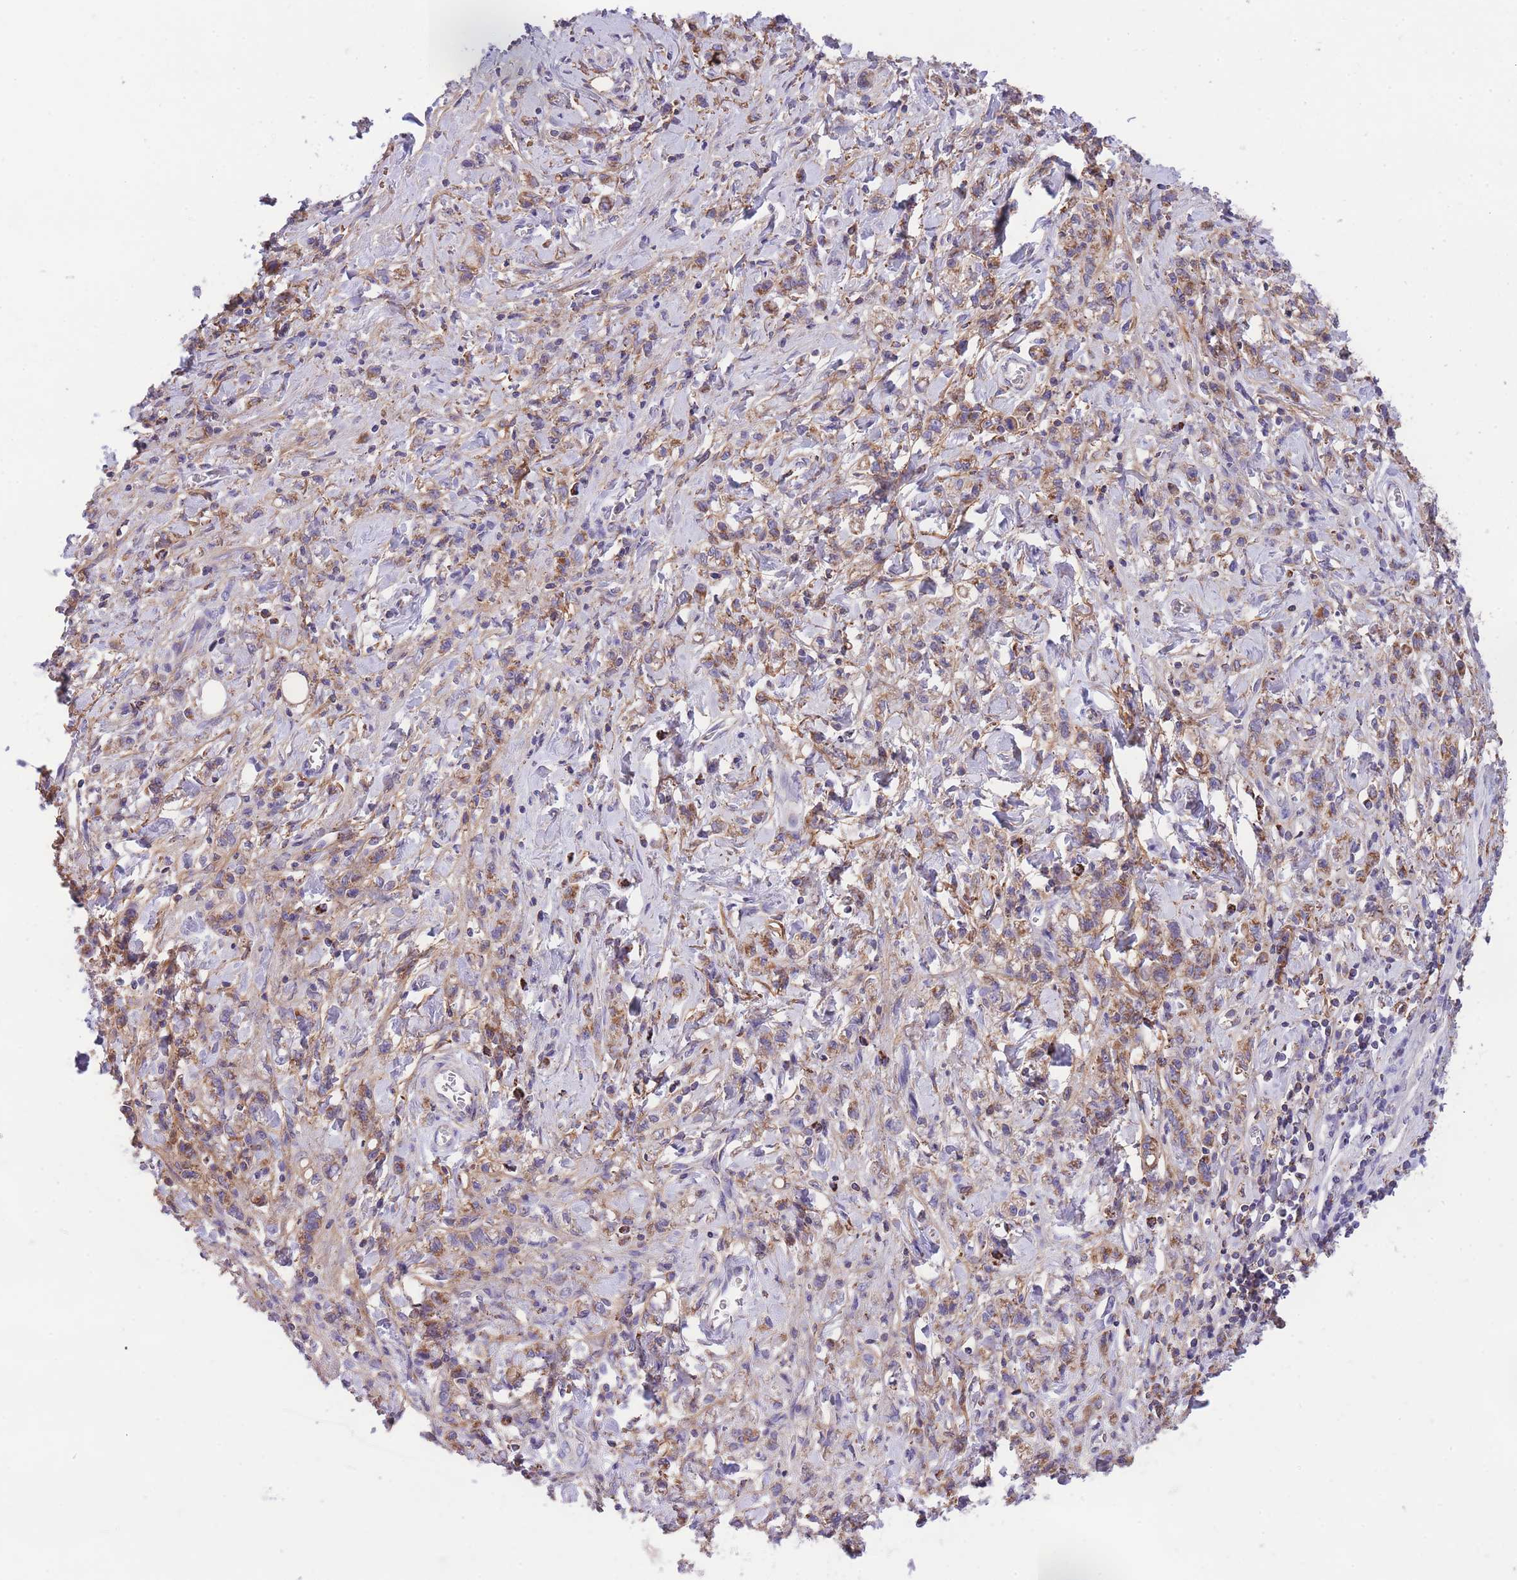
{"staining": {"intensity": "moderate", "quantity": "<25%", "location": "cytoplasmic/membranous"}, "tissue": "stomach cancer", "cell_type": "Tumor cells", "image_type": "cancer", "snomed": [{"axis": "morphology", "description": "Adenocarcinoma, NOS"}, {"axis": "topography", "description": "Stomach"}], "caption": "Protein positivity by immunohistochemistry demonstrates moderate cytoplasmic/membranous staining in approximately <25% of tumor cells in adenocarcinoma (stomach).", "gene": "ST3GAL3", "patient": {"sex": "male", "age": 77}}